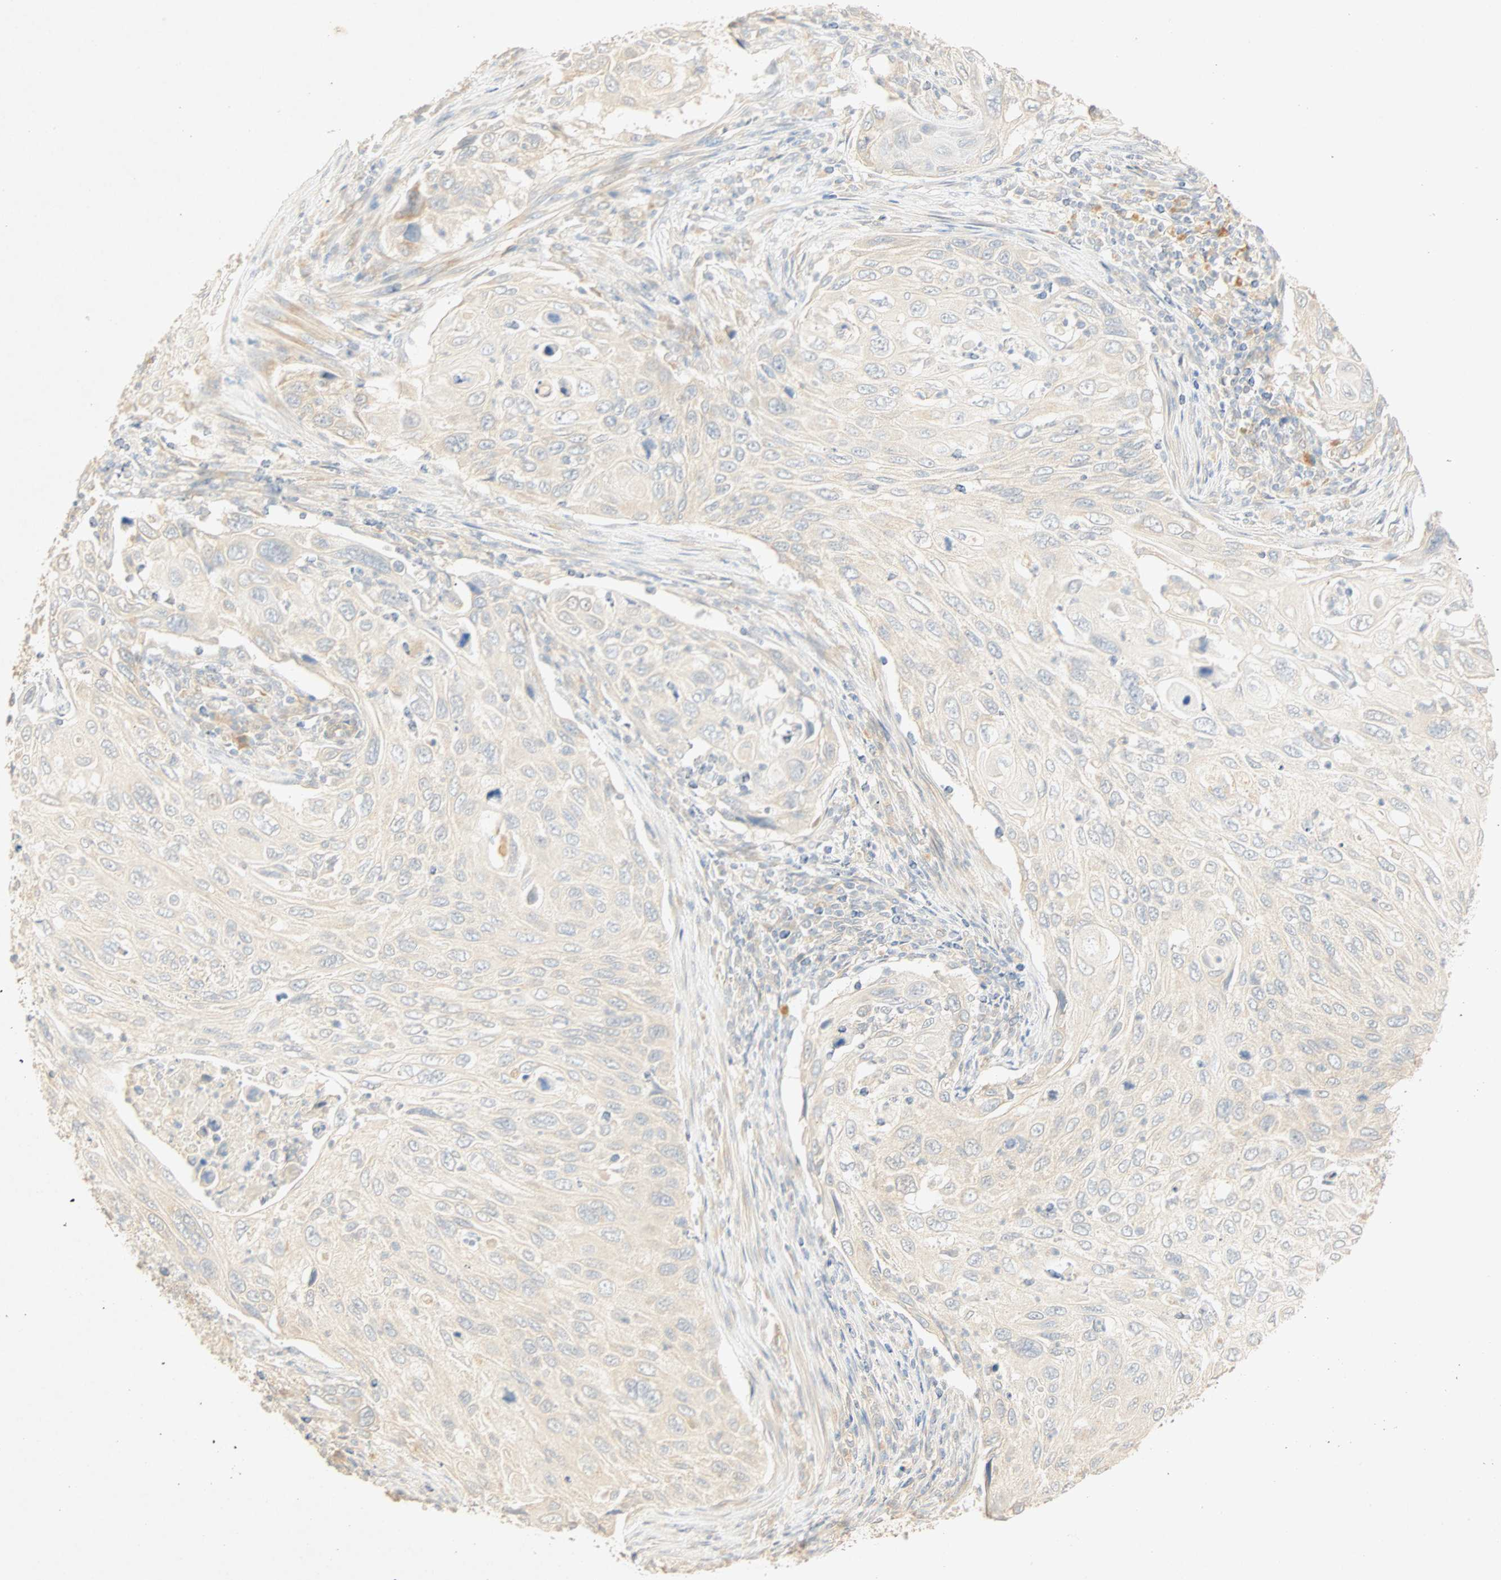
{"staining": {"intensity": "negative", "quantity": "none", "location": "none"}, "tissue": "cervical cancer", "cell_type": "Tumor cells", "image_type": "cancer", "snomed": [{"axis": "morphology", "description": "Squamous cell carcinoma, NOS"}, {"axis": "topography", "description": "Cervix"}], "caption": "Tumor cells are negative for protein expression in human cervical squamous cell carcinoma.", "gene": "SELENBP1", "patient": {"sex": "female", "age": 70}}